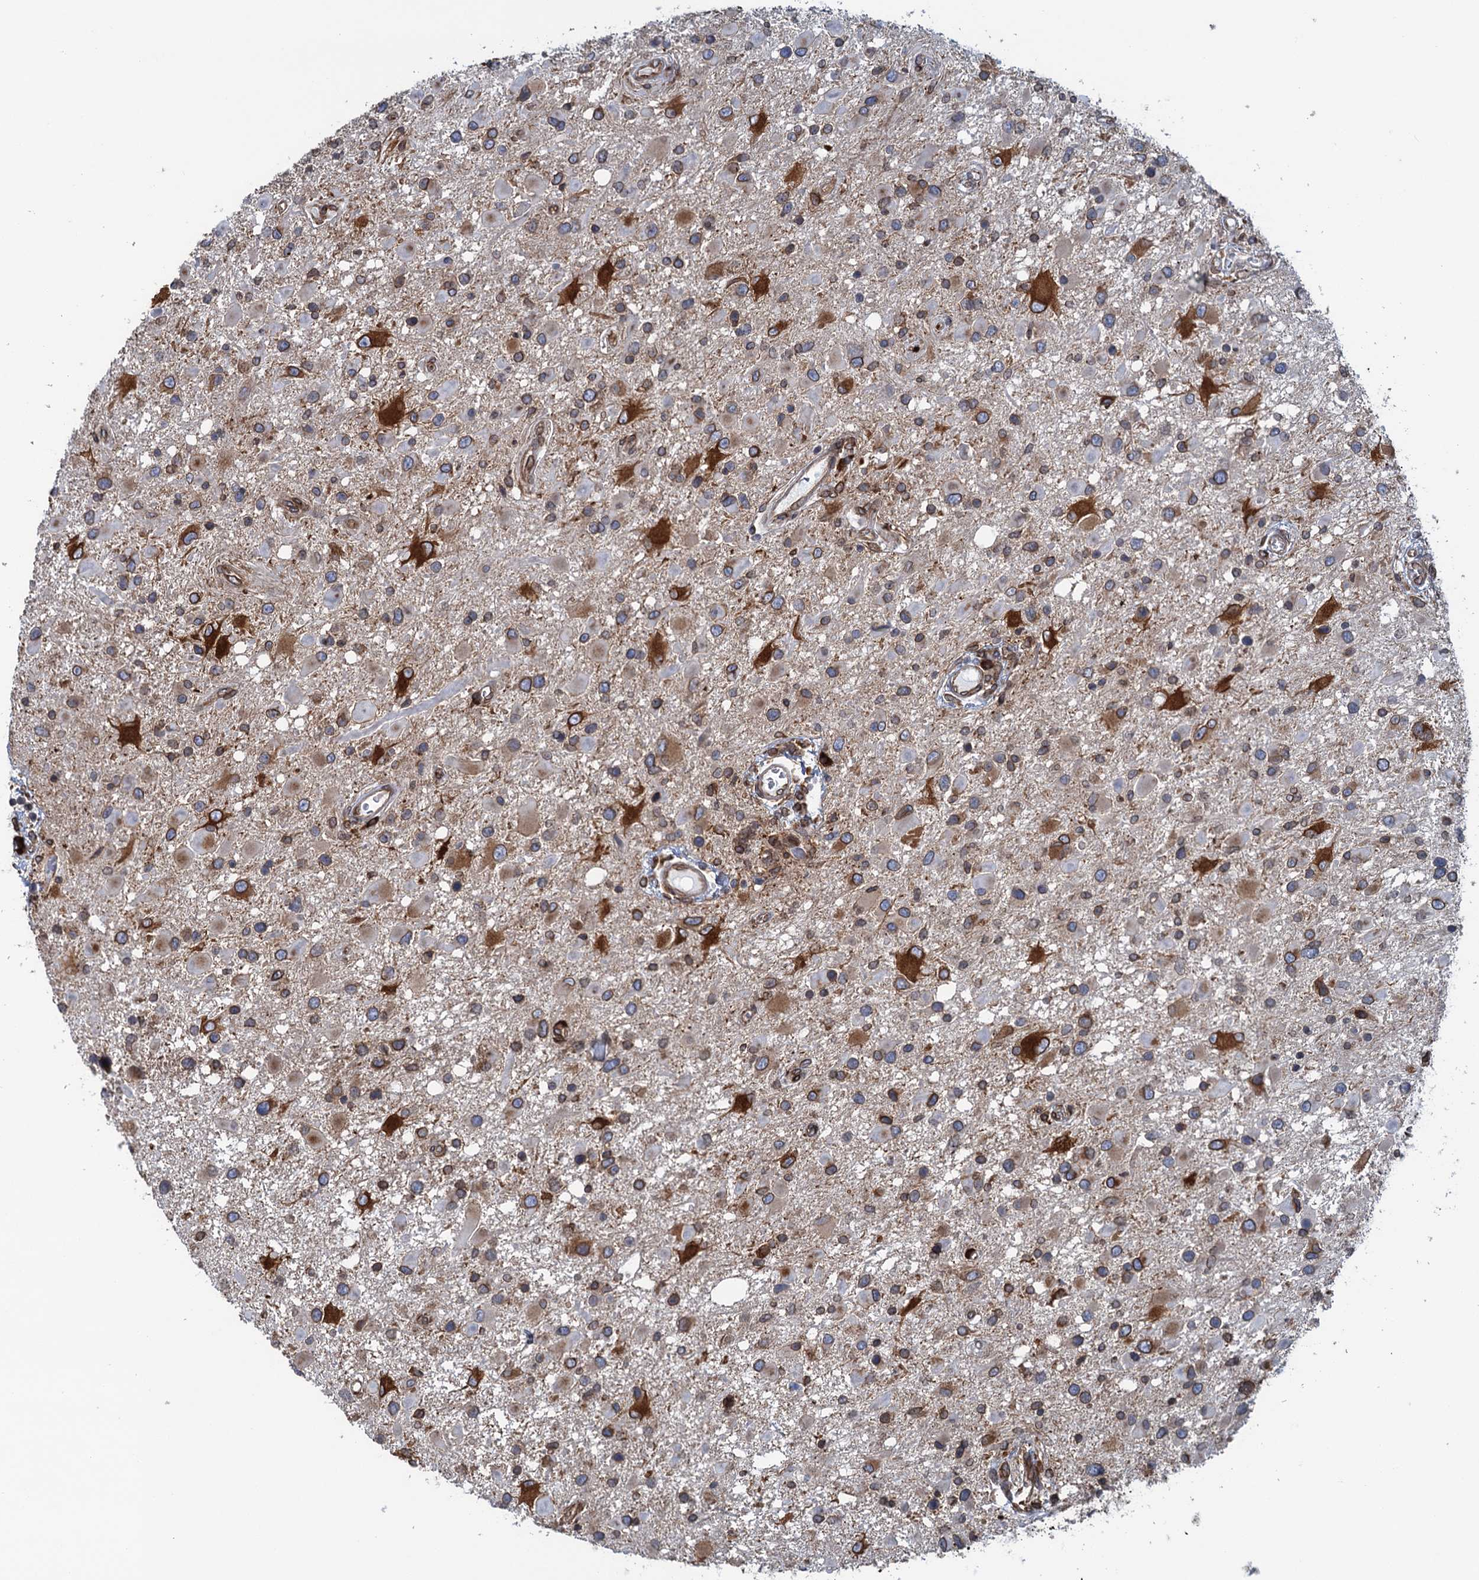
{"staining": {"intensity": "moderate", "quantity": "25%-75%", "location": "cytoplasmic/membranous"}, "tissue": "glioma", "cell_type": "Tumor cells", "image_type": "cancer", "snomed": [{"axis": "morphology", "description": "Glioma, malignant, High grade"}, {"axis": "topography", "description": "Brain"}], "caption": "Immunohistochemistry (DAB) staining of human malignant glioma (high-grade) displays moderate cytoplasmic/membranous protein expression in about 25%-75% of tumor cells. The protein of interest is shown in brown color, while the nuclei are stained blue.", "gene": "TMEM205", "patient": {"sex": "male", "age": 53}}